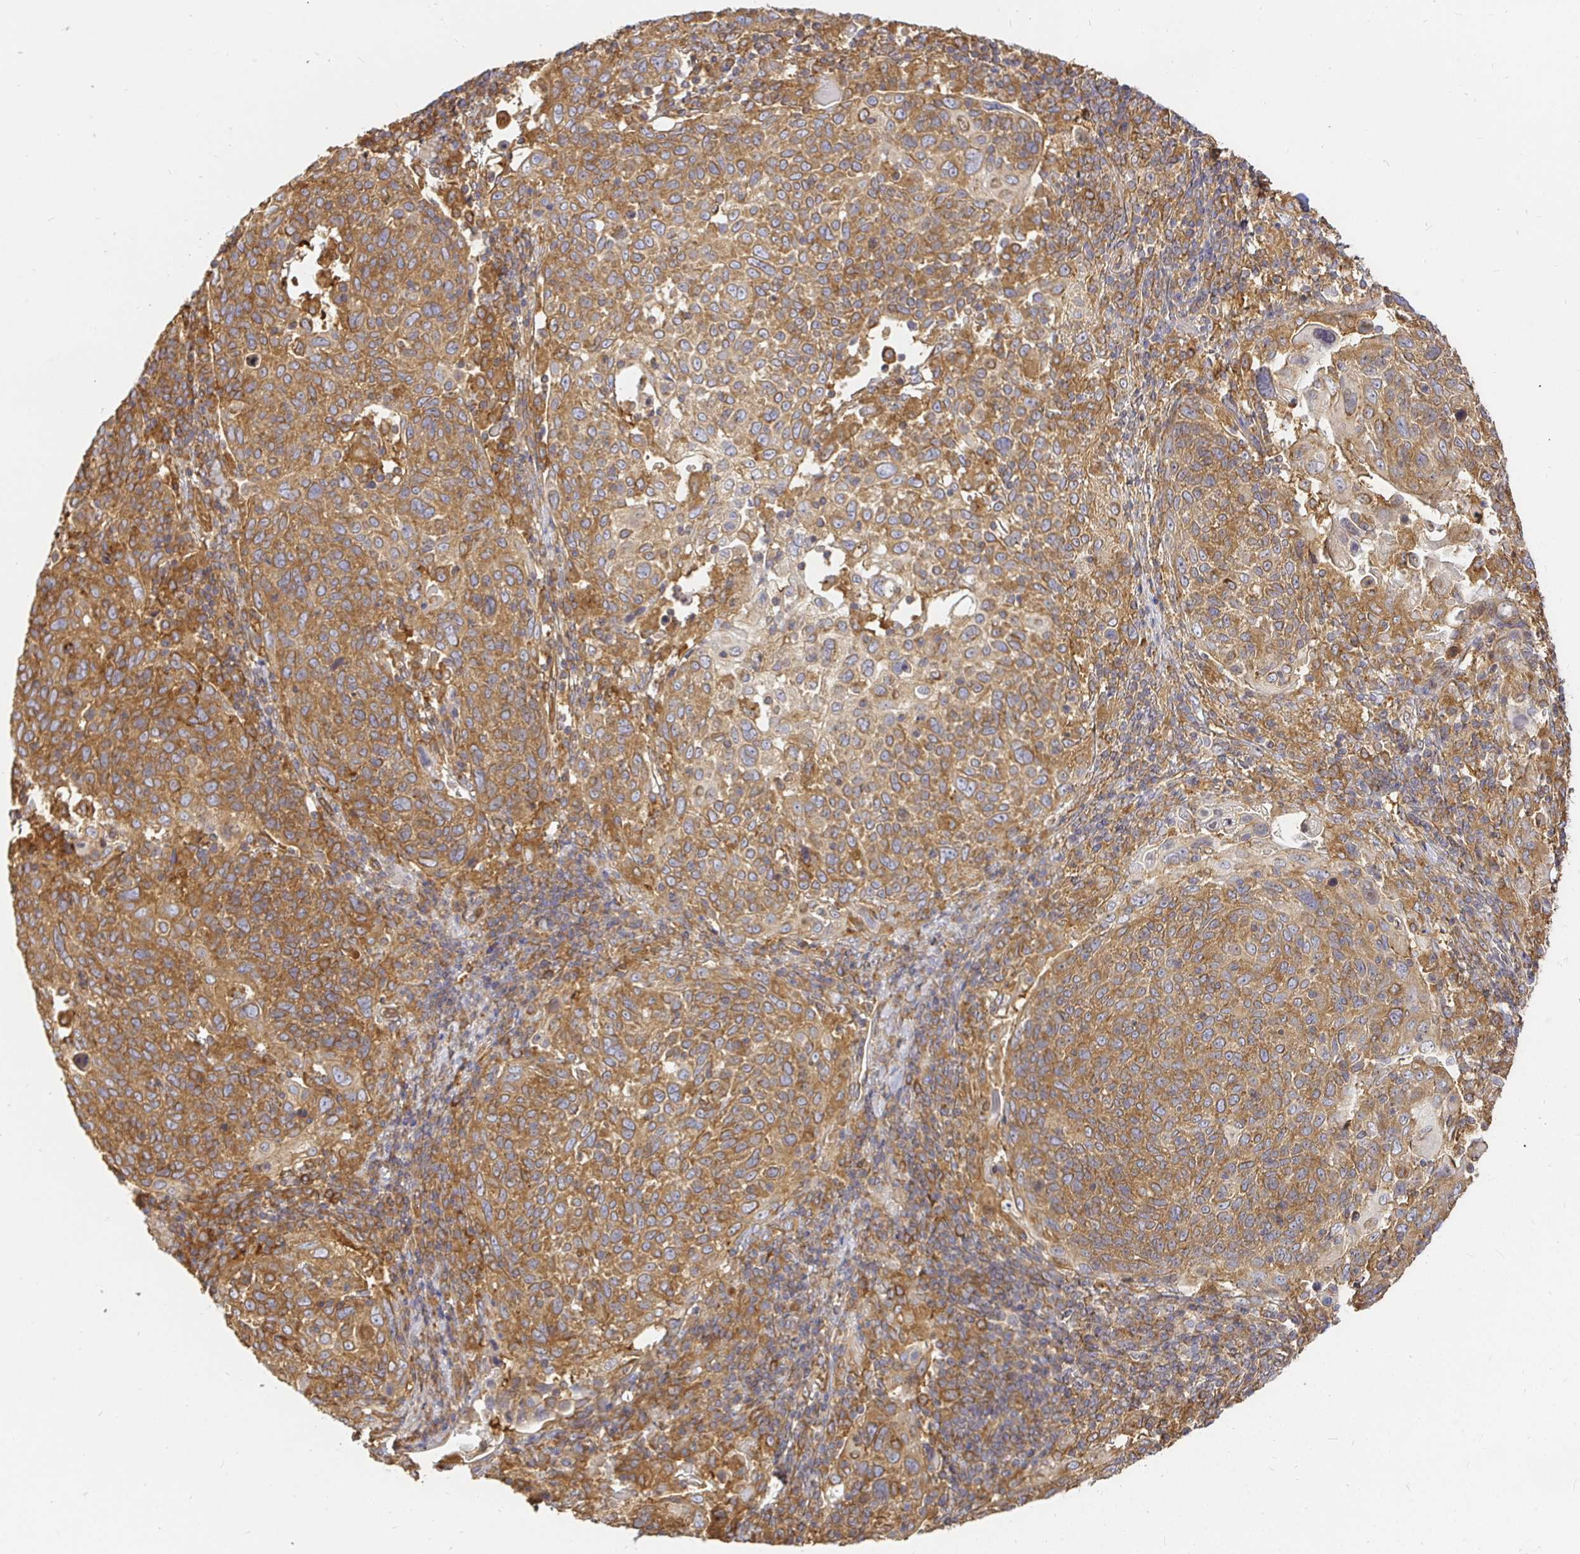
{"staining": {"intensity": "moderate", "quantity": ">75%", "location": "cytoplasmic/membranous"}, "tissue": "cervical cancer", "cell_type": "Tumor cells", "image_type": "cancer", "snomed": [{"axis": "morphology", "description": "Squamous cell carcinoma, NOS"}, {"axis": "topography", "description": "Cervix"}], "caption": "High-magnification brightfield microscopy of cervical cancer (squamous cell carcinoma) stained with DAB (3,3'-diaminobenzidine) (brown) and counterstained with hematoxylin (blue). tumor cells exhibit moderate cytoplasmic/membranous positivity is seen in approximately>75% of cells.", "gene": "KIF5B", "patient": {"sex": "female", "age": 61}}